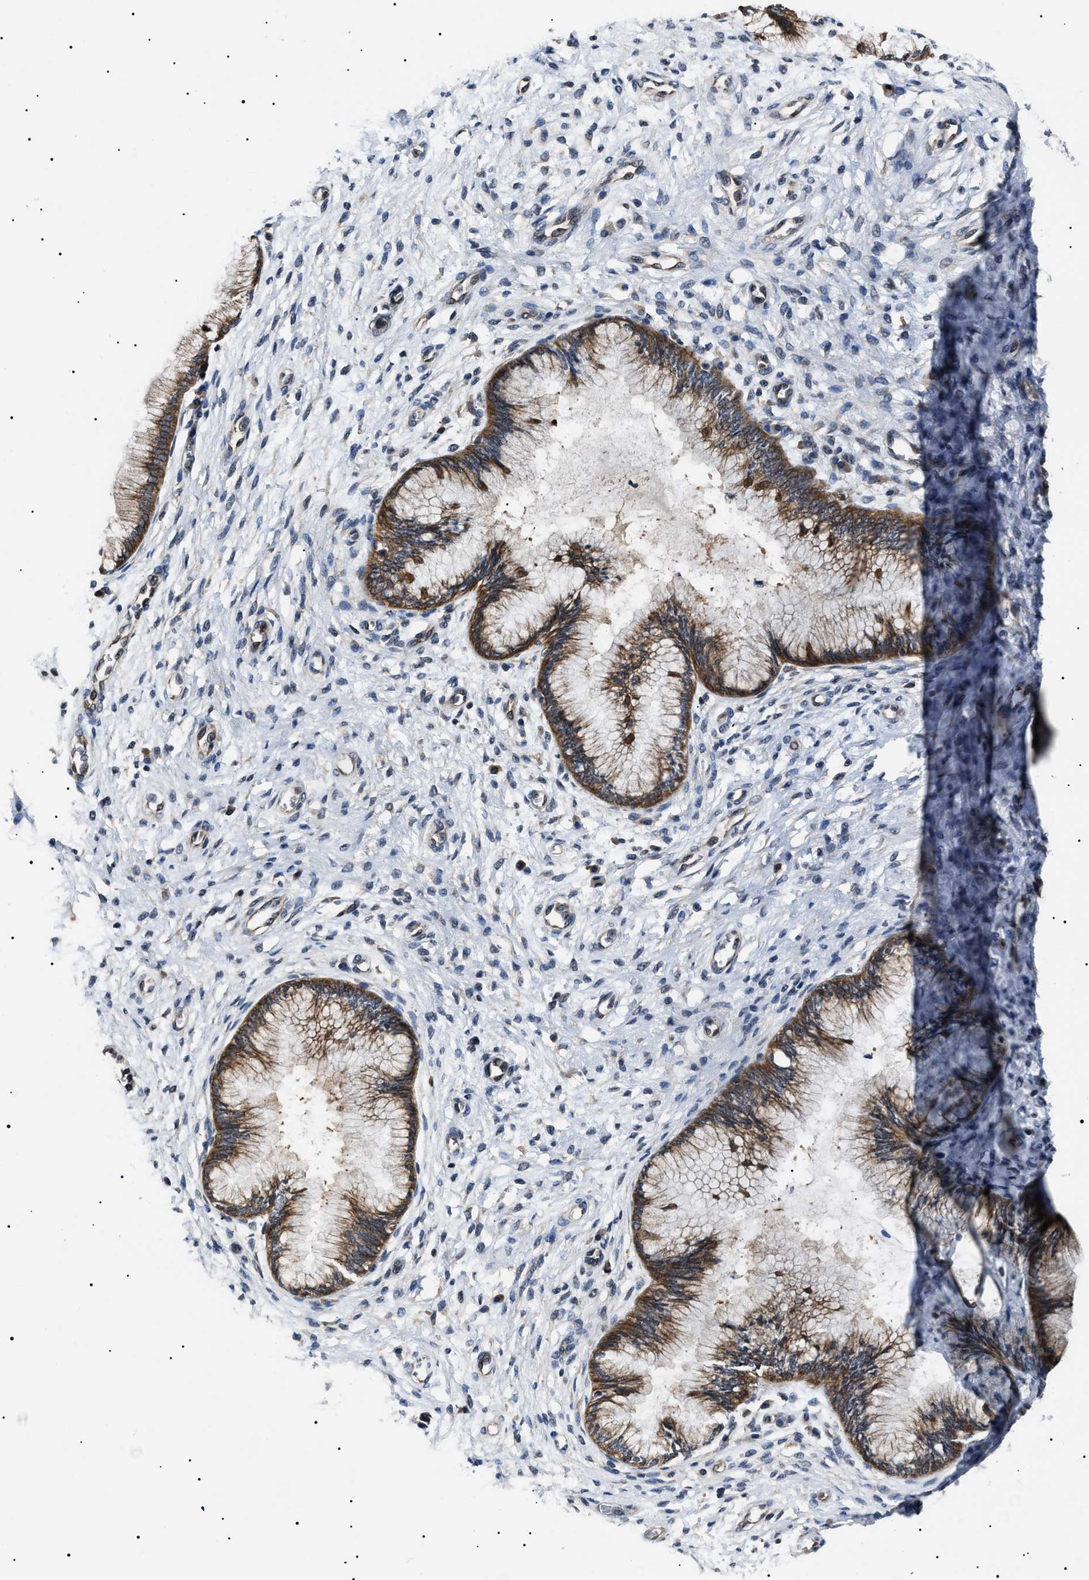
{"staining": {"intensity": "moderate", "quantity": ">75%", "location": "cytoplasmic/membranous"}, "tissue": "cervix", "cell_type": "Glandular cells", "image_type": "normal", "snomed": [{"axis": "morphology", "description": "Normal tissue, NOS"}, {"axis": "topography", "description": "Cervix"}], "caption": "Immunohistochemical staining of unremarkable cervix demonstrates >75% levels of moderate cytoplasmic/membranous protein expression in about >75% of glandular cells.", "gene": "CCT8", "patient": {"sex": "female", "age": 55}}